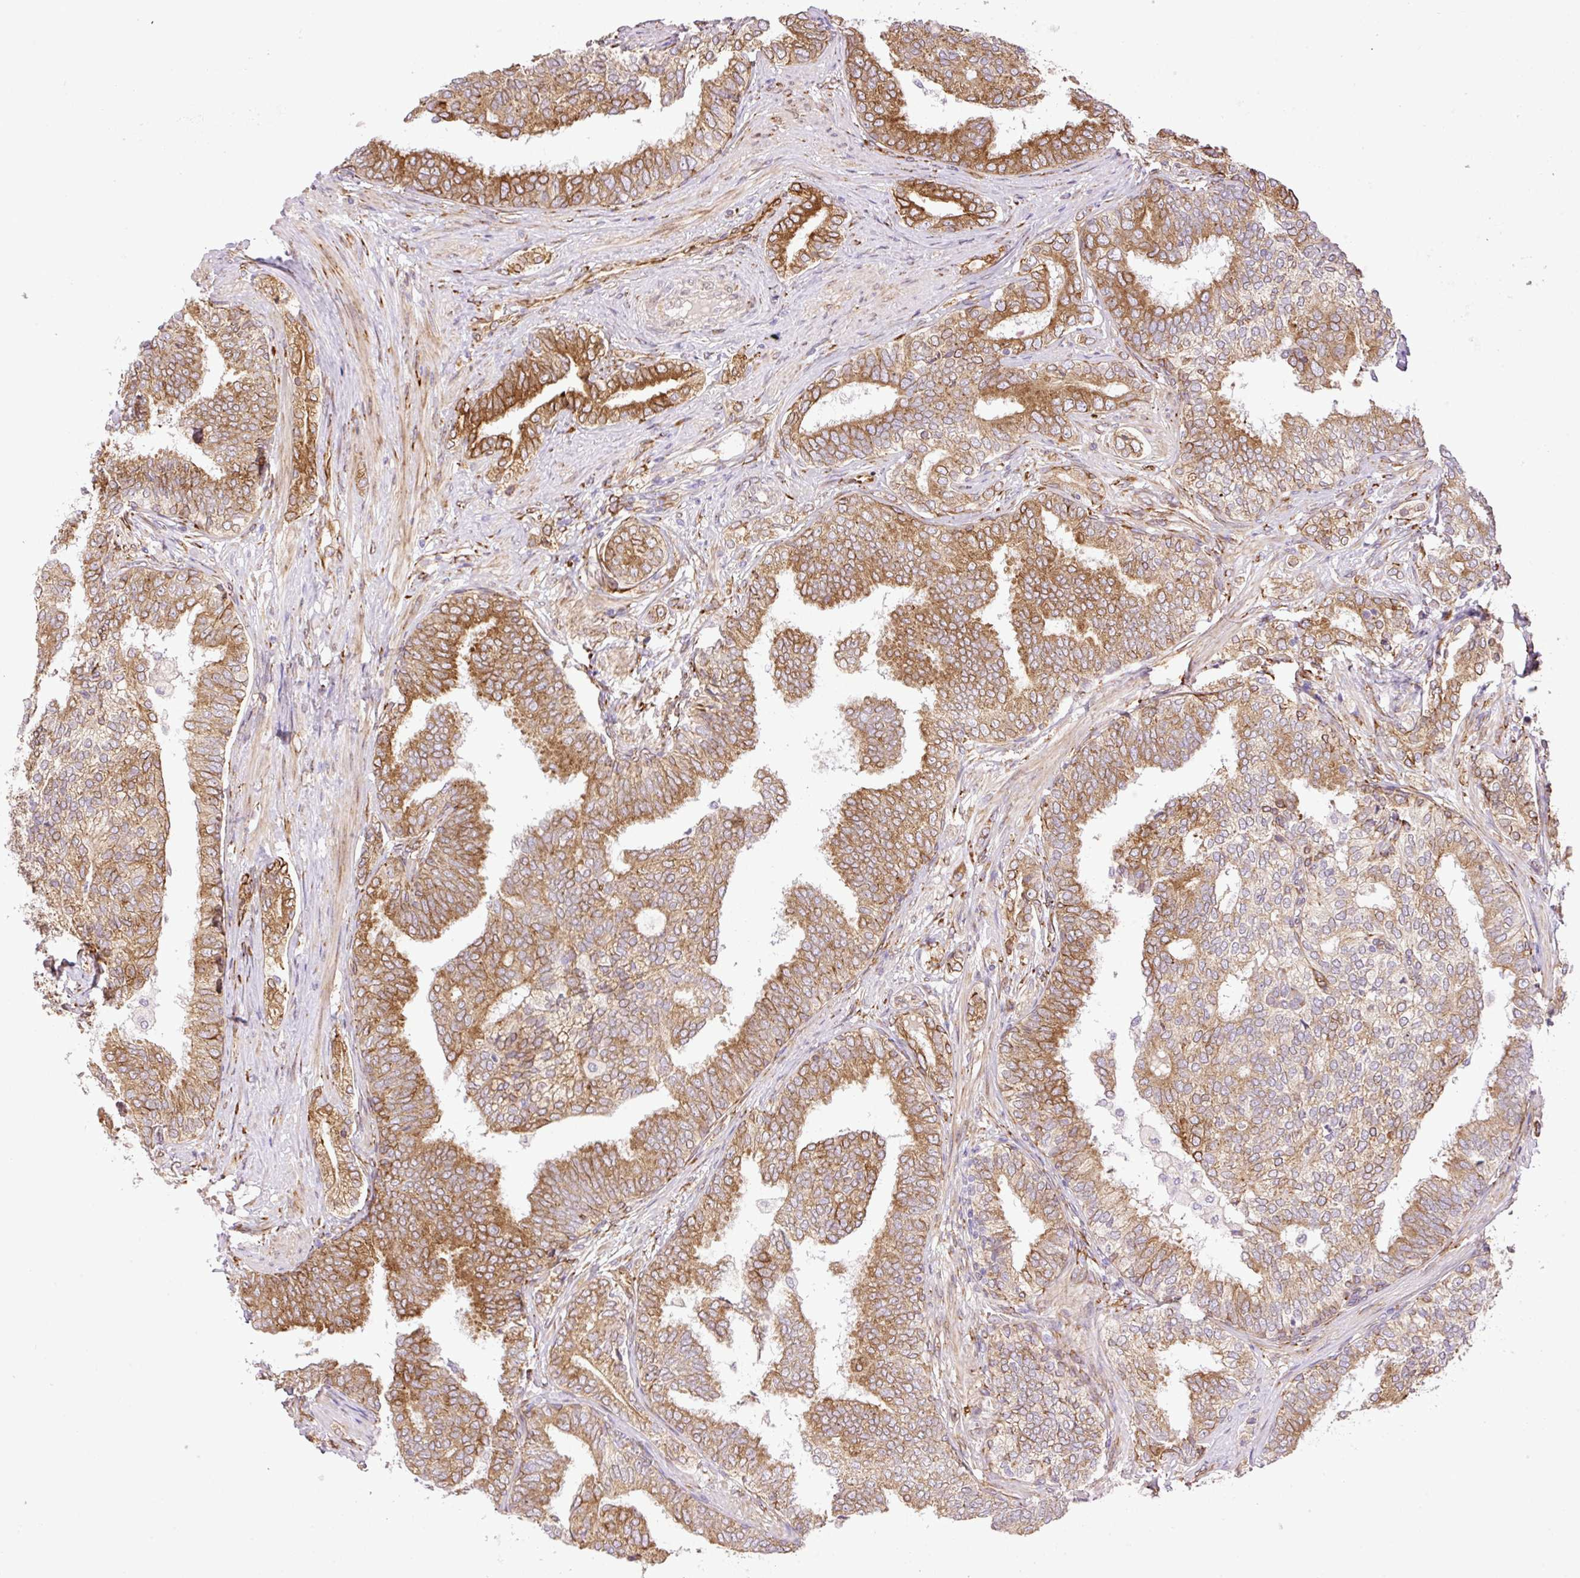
{"staining": {"intensity": "moderate", "quantity": ">75%", "location": "cytoplasmic/membranous"}, "tissue": "prostate cancer", "cell_type": "Tumor cells", "image_type": "cancer", "snomed": [{"axis": "morphology", "description": "Adenocarcinoma, High grade"}, {"axis": "topography", "description": "Prostate"}], "caption": "Protein expression analysis of prostate cancer (high-grade adenocarcinoma) displays moderate cytoplasmic/membranous positivity in approximately >75% of tumor cells.", "gene": "RAB30", "patient": {"sex": "male", "age": 72}}